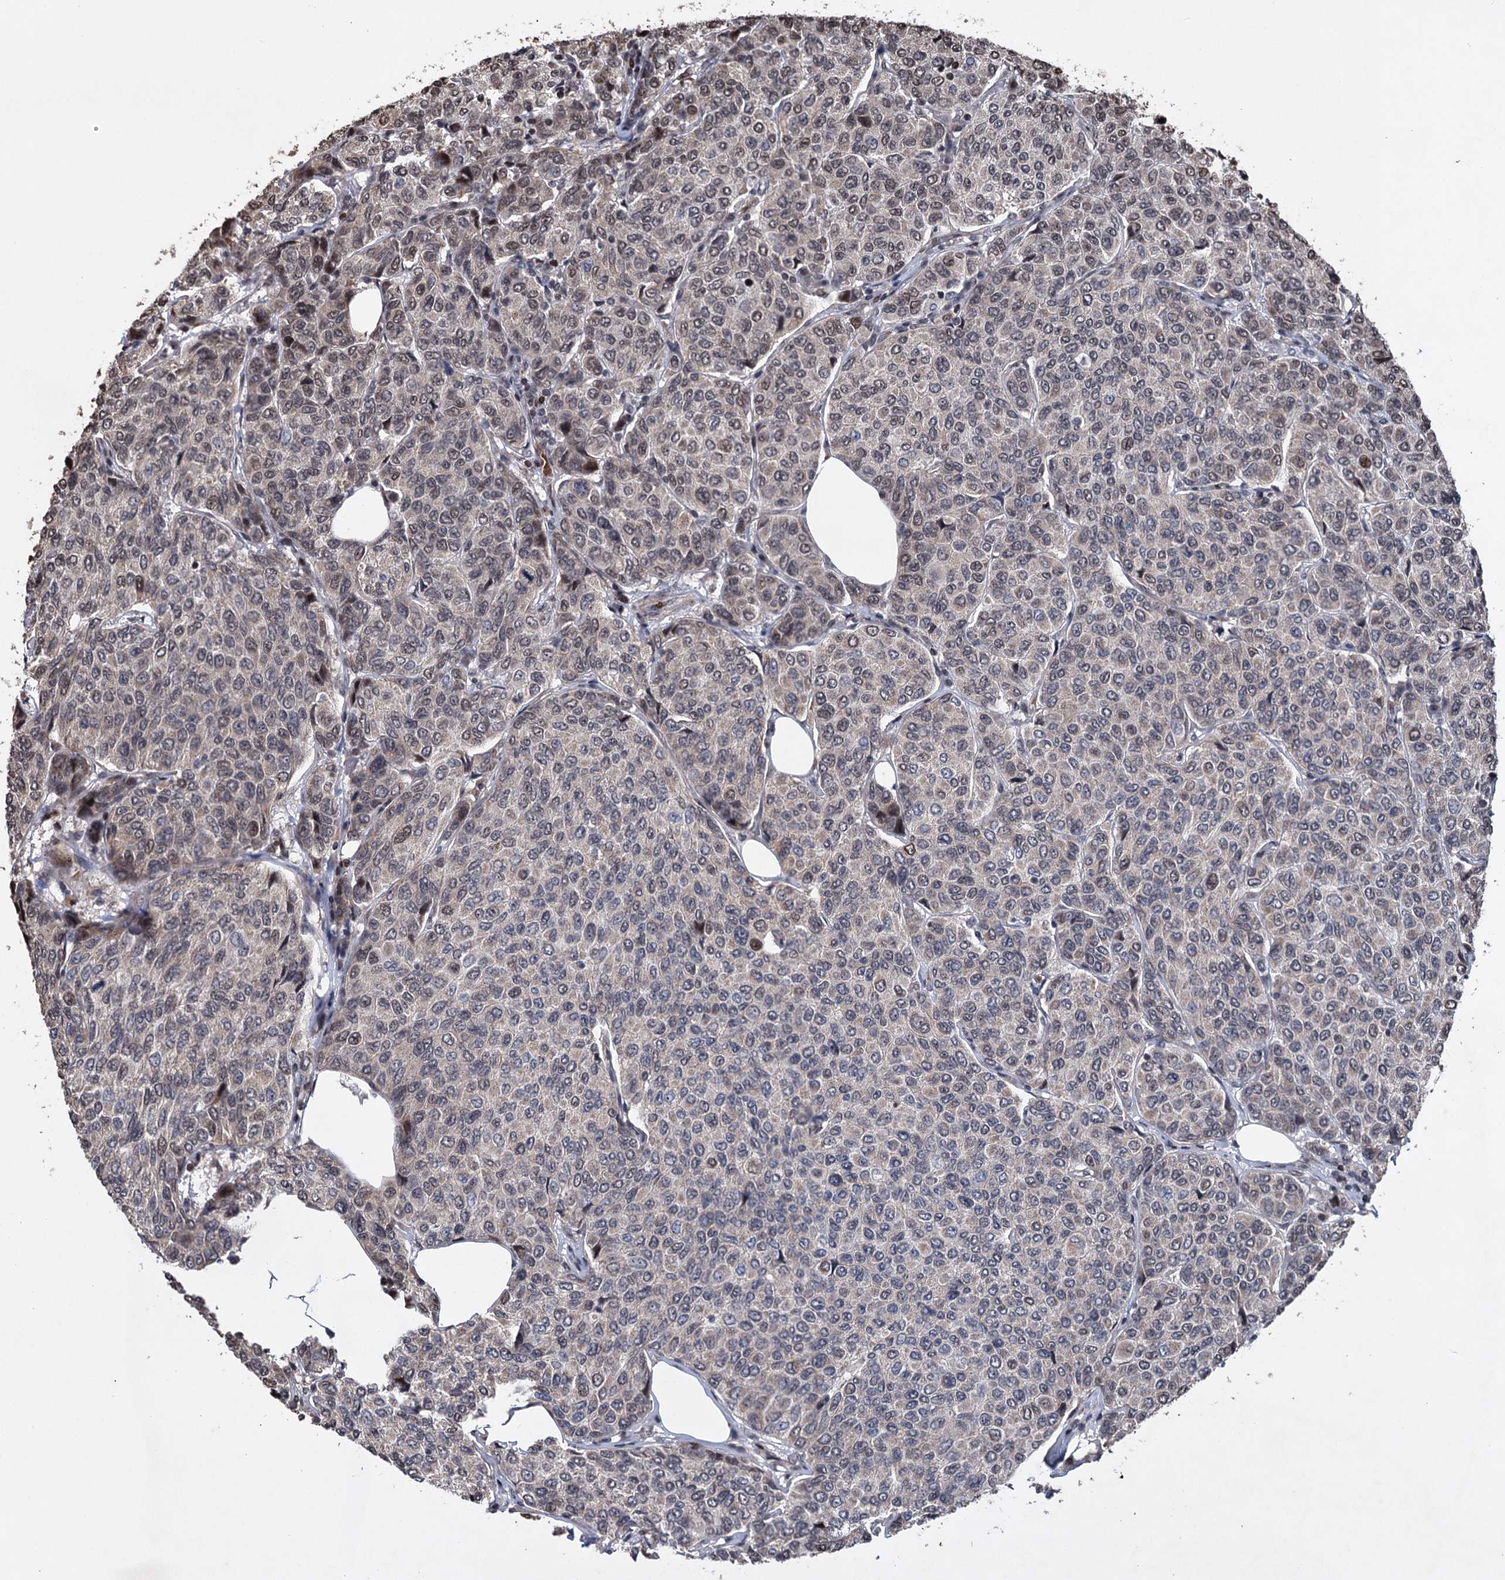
{"staining": {"intensity": "moderate", "quantity": "25%-75%", "location": "nuclear"}, "tissue": "breast cancer", "cell_type": "Tumor cells", "image_type": "cancer", "snomed": [{"axis": "morphology", "description": "Duct carcinoma"}, {"axis": "topography", "description": "Breast"}], "caption": "DAB (3,3'-diaminobenzidine) immunohistochemical staining of infiltrating ductal carcinoma (breast) demonstrates moderate nuclear protein positivity in approximately 25%-75% of tumor cells. The protein of interest is shown in brown color, while the nuclei are stained blue.", "gene": "EYA4", "patient": {"sex": "female", "age": 55}}